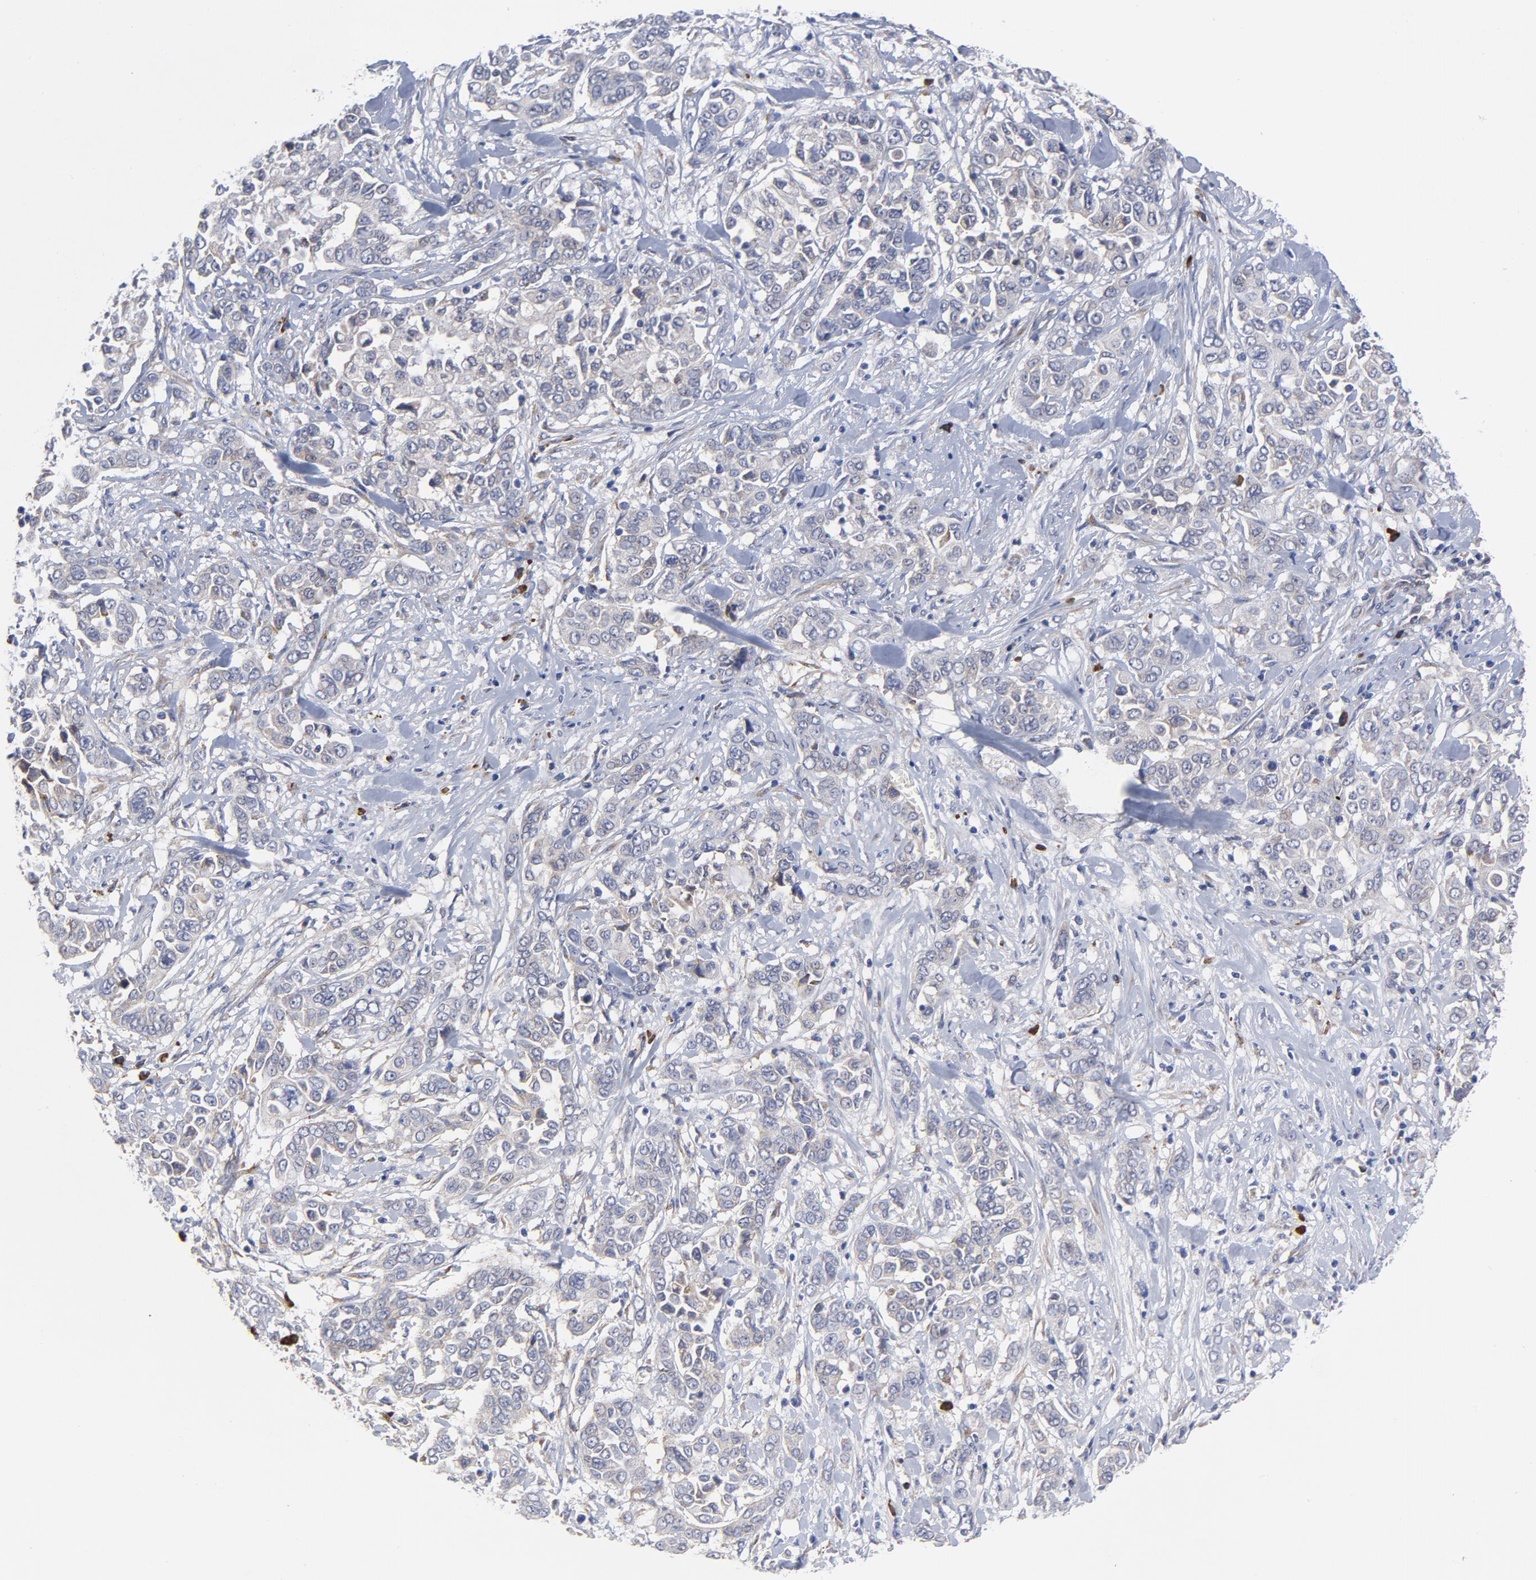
{"staining": {"intensity": "negative", "quantity": "none", "location": "none"}, "tissue": "pancreatic cancer", "cell_type": "Tumor cells", "image_type": "cancer", "snomed": [{"axis": "morphology", "description": "Adenocarcinoma, NOS"}, {"axis": "topography", "description": "Pancreas"}], "caption": "Immunohistochemistry histopathology image of human pancreatic adenocarcinoma stained for a protein (brown), which demonstrates no expression in tumor cells.", "gene": "RAPGEF3", "patient": {"sex": "female", "age": 52}}